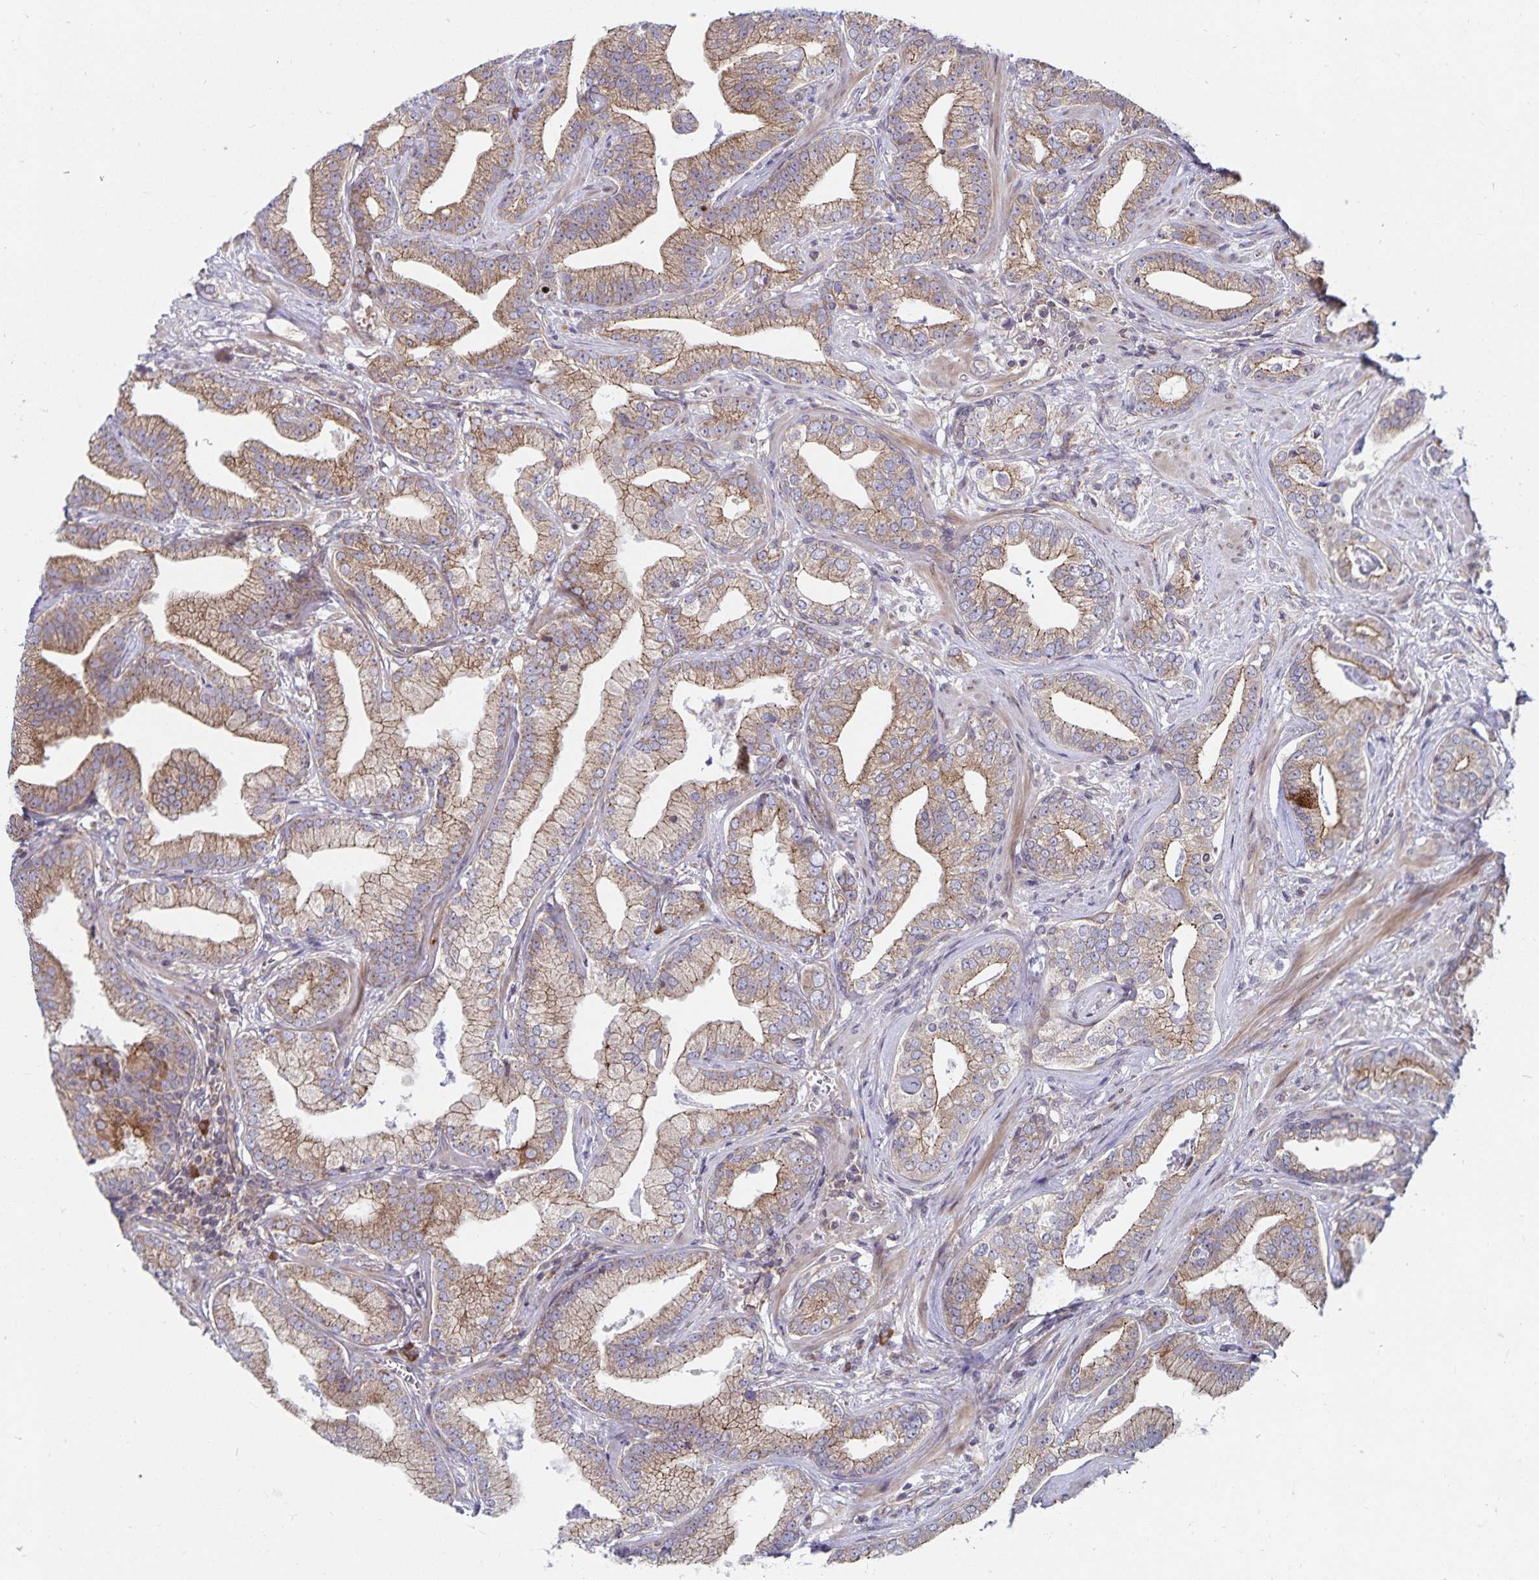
{"staining": {"intensity": "moderate", "quantity": ">75%", "location": "cytoplasmic/membranous"}, "tissue": "prostate cancer", "cell_type": "Tumor cells", "image_type": "cancer", "snomed": [{"axis": "morphology", "description": "Adenocarcinoma, Low grade"}, {"axis": "topography", "description": "Prostate"}], "caption": "Protein staining of prostate cancer (low-grade adenocarcinoma) tissue demonstrates moderate cytoplasmic/membranous staining in about >75% of tumor cells. Nuclei are stained in blue.", "gene": "SEC62", "patient": {"sex": "male", "age": 62}}